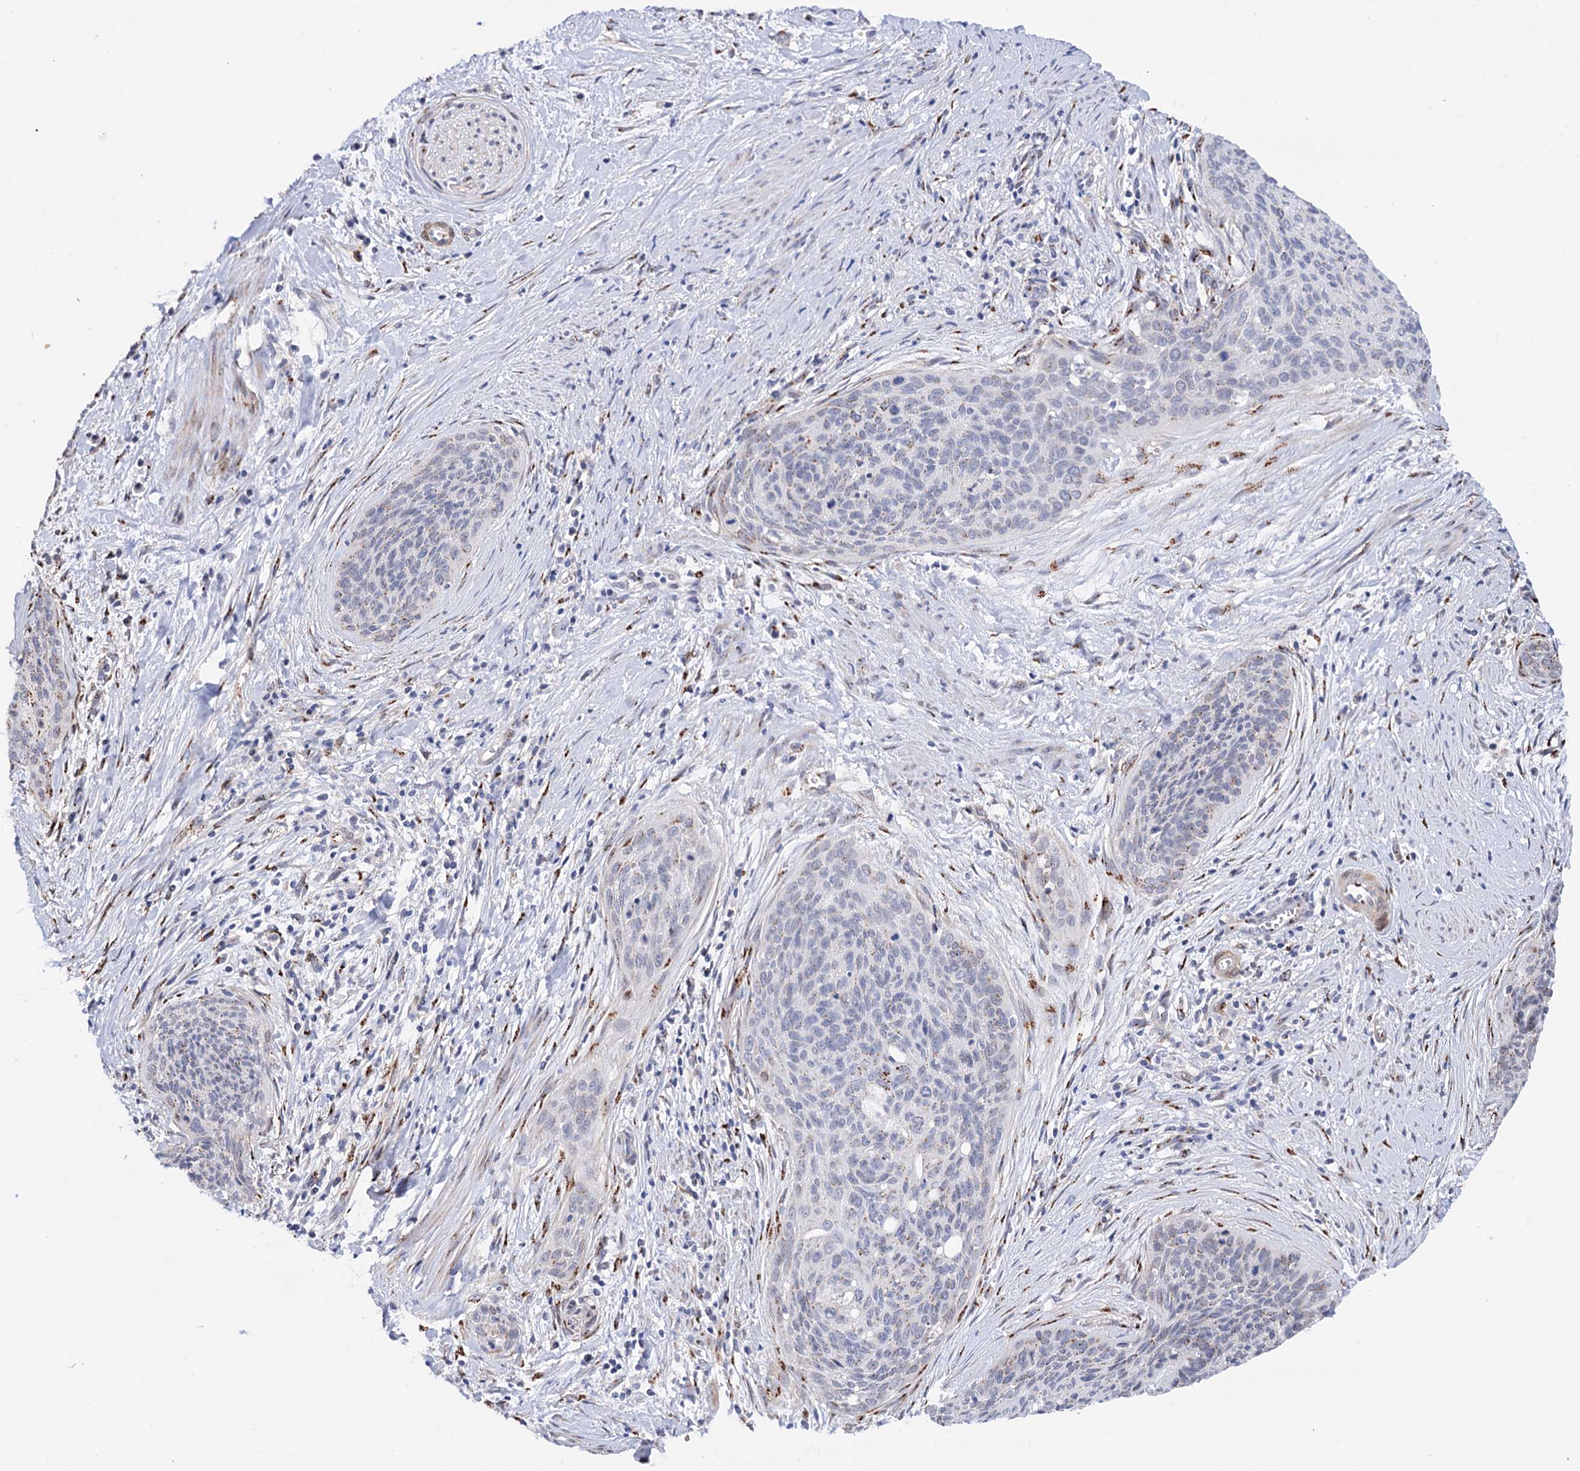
{"staining": {"intensity": "weak", "quantity": "<25%", "location": "cytoplasmic/membranous"}, "tissue": "cervical cancer", "cell_type": "Tumor cells", "image_type": "cancer", "snomed": [{"axis": "morphology", "description": "Squamous cell carcinoma, NOS"}, {"axis": "topography", "description": "Cervix"}], "caption": "There is no significant positivity in tumor cells of cervical squamous cell carcinoma.", "gene": "C11orf96", "patient": {"sex": "female", "age": 55}}